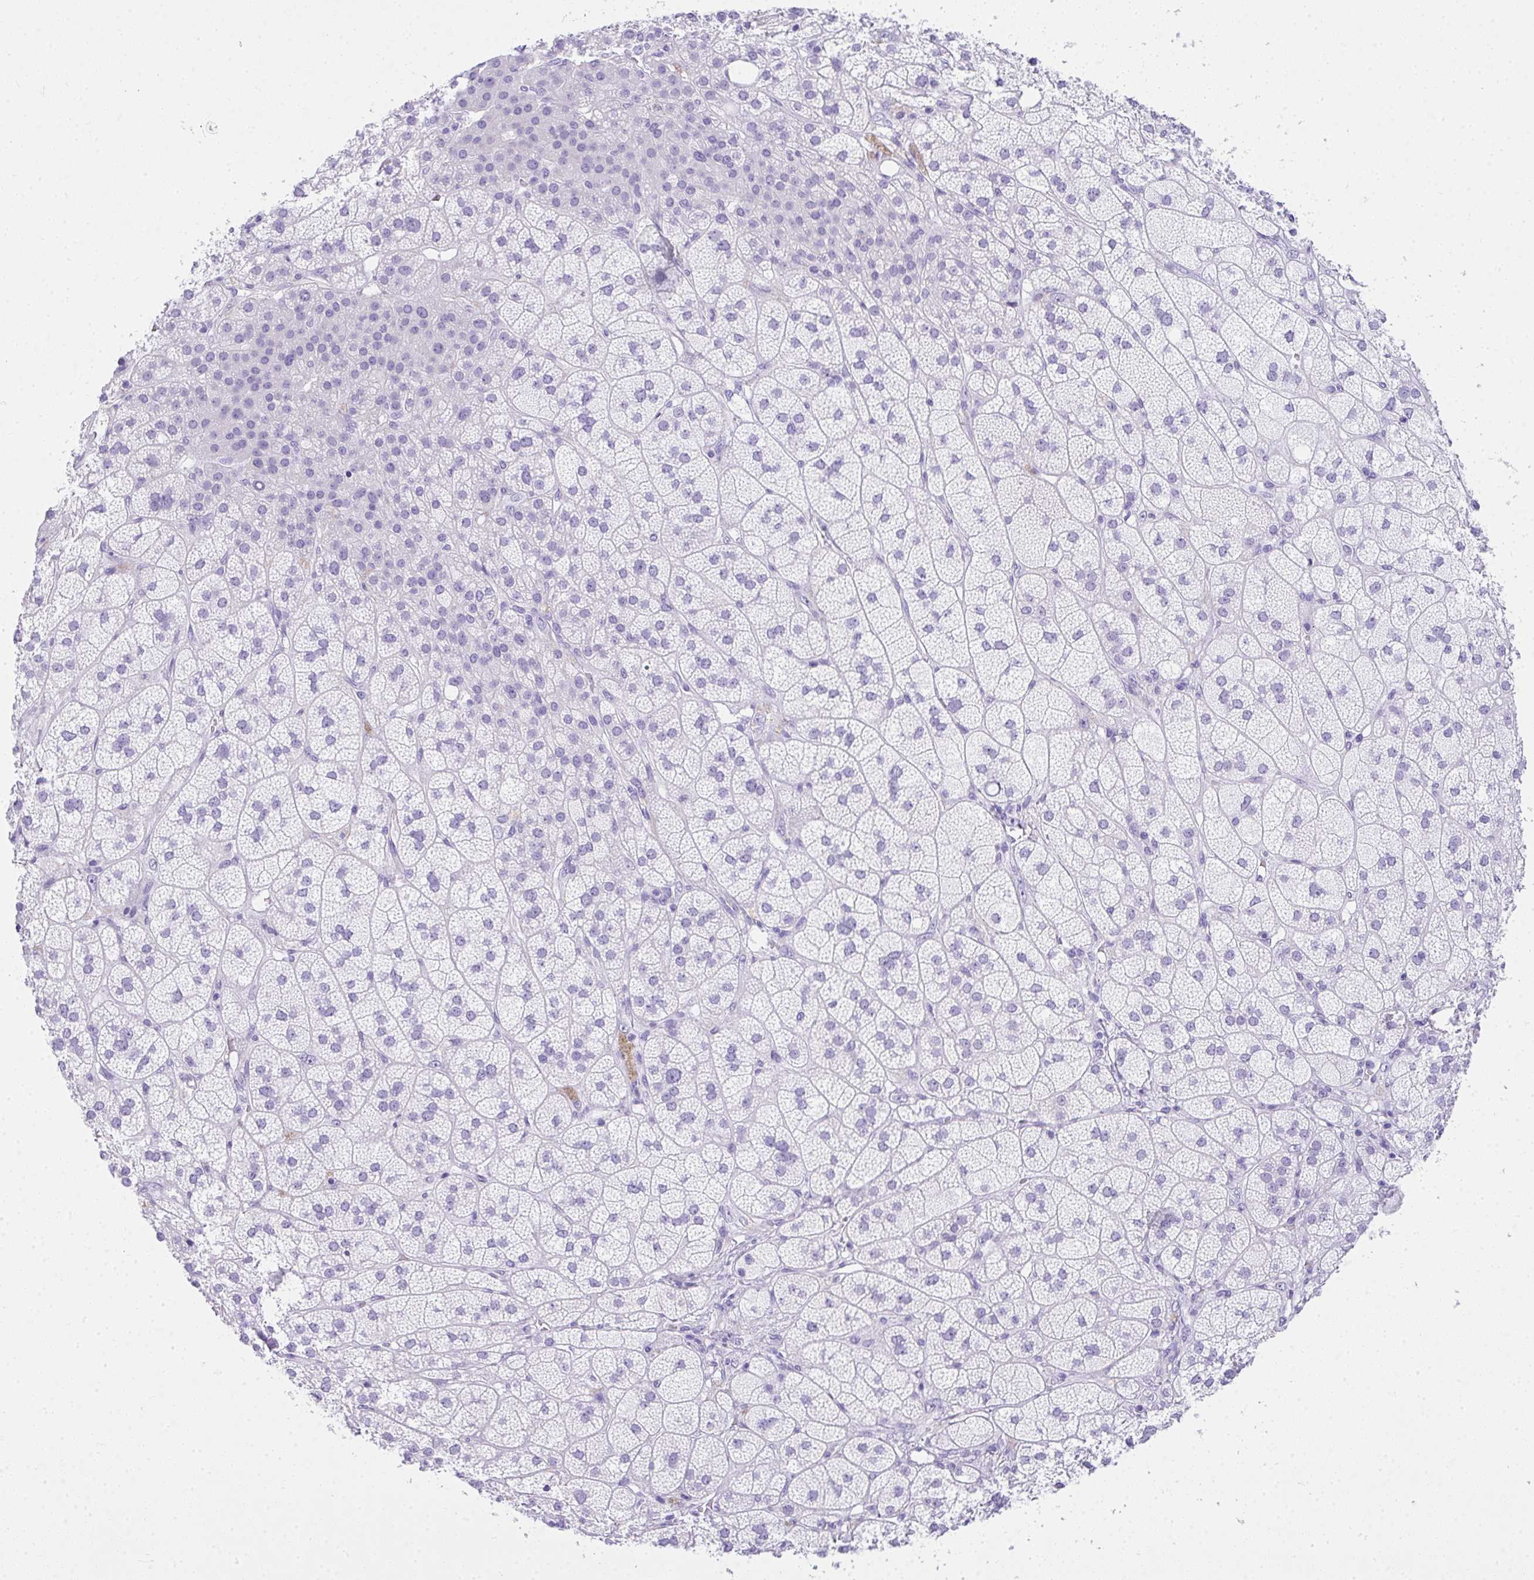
{"staining": {"intensity": "negative", "quantity": "none", "location": "none"}, "tissue": "adrenal gland", "cell_type": "Glandular cells", "image_type": "normal", "snomed": [{"axis": "morphology", "description": "Normal tissue, NOS"}, {"axis": "topography", "description": "Adrenal gland"}], "caption": "Immunohistochemical staining of normal adrenal gland shows no significant positivity in glandular cells.", "gene": "AVIL", "patient": {"sex": "female", "age": 60}}